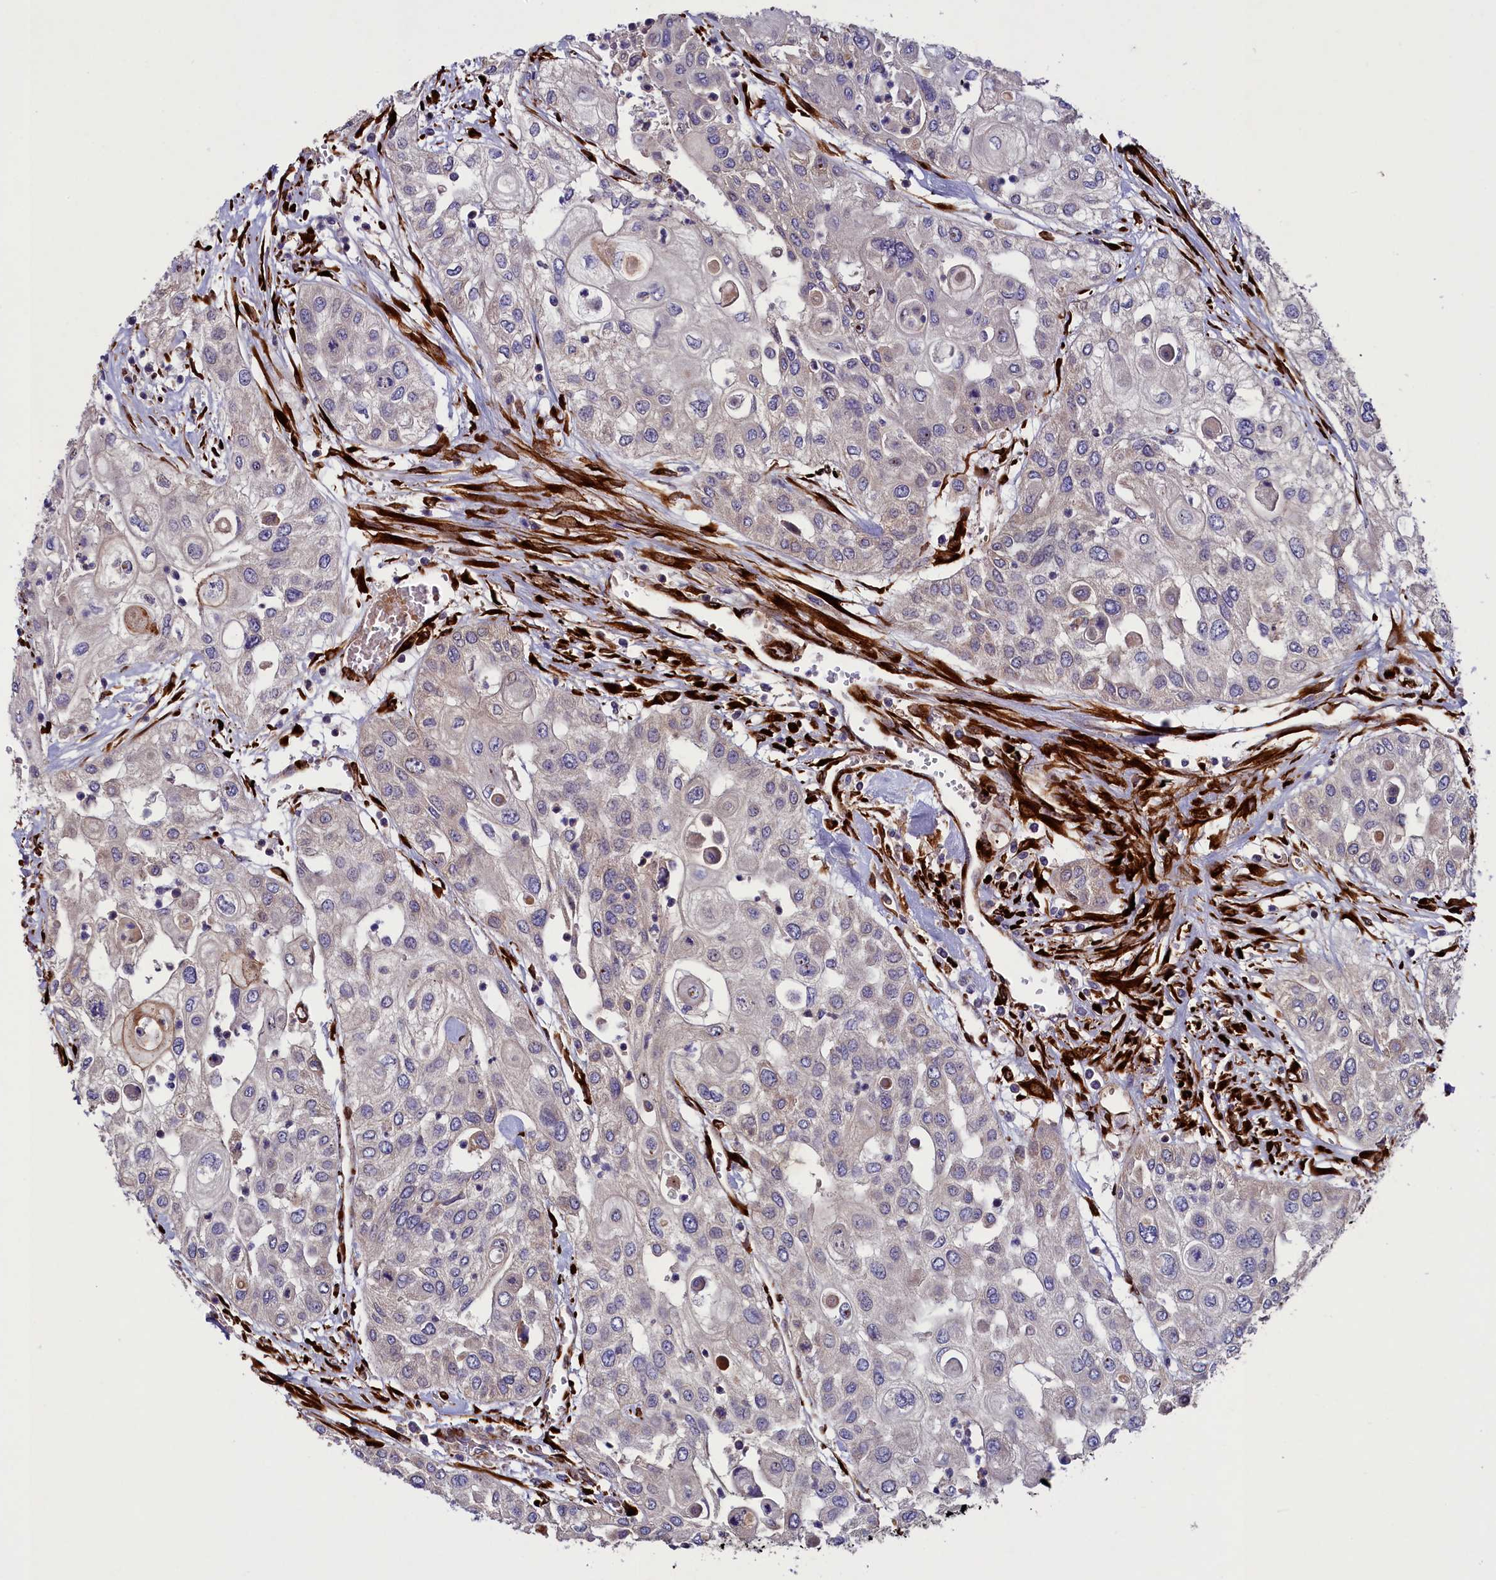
{"staining": {"intensity": "negative", "quantity": "none", "location": "none"}, "tissue": "urothelial cancer", "cell_type": "Tumor cells", "image_type": "cancer", "snomed": [{"axis": "morphology", "description": "Urothelial carcinoma, High grade"}, {"axis": "topography", "description": "Urinary bladder"}], "caption": "DAB (3,3'-diaminobenzidine) immunohistochemical staining of human urothelial carcinoma (high-grade) reveals no significant positivity in tumor cells.", "gene": "ARRDC4", "patient": {"sex": "female", "age": 79}}